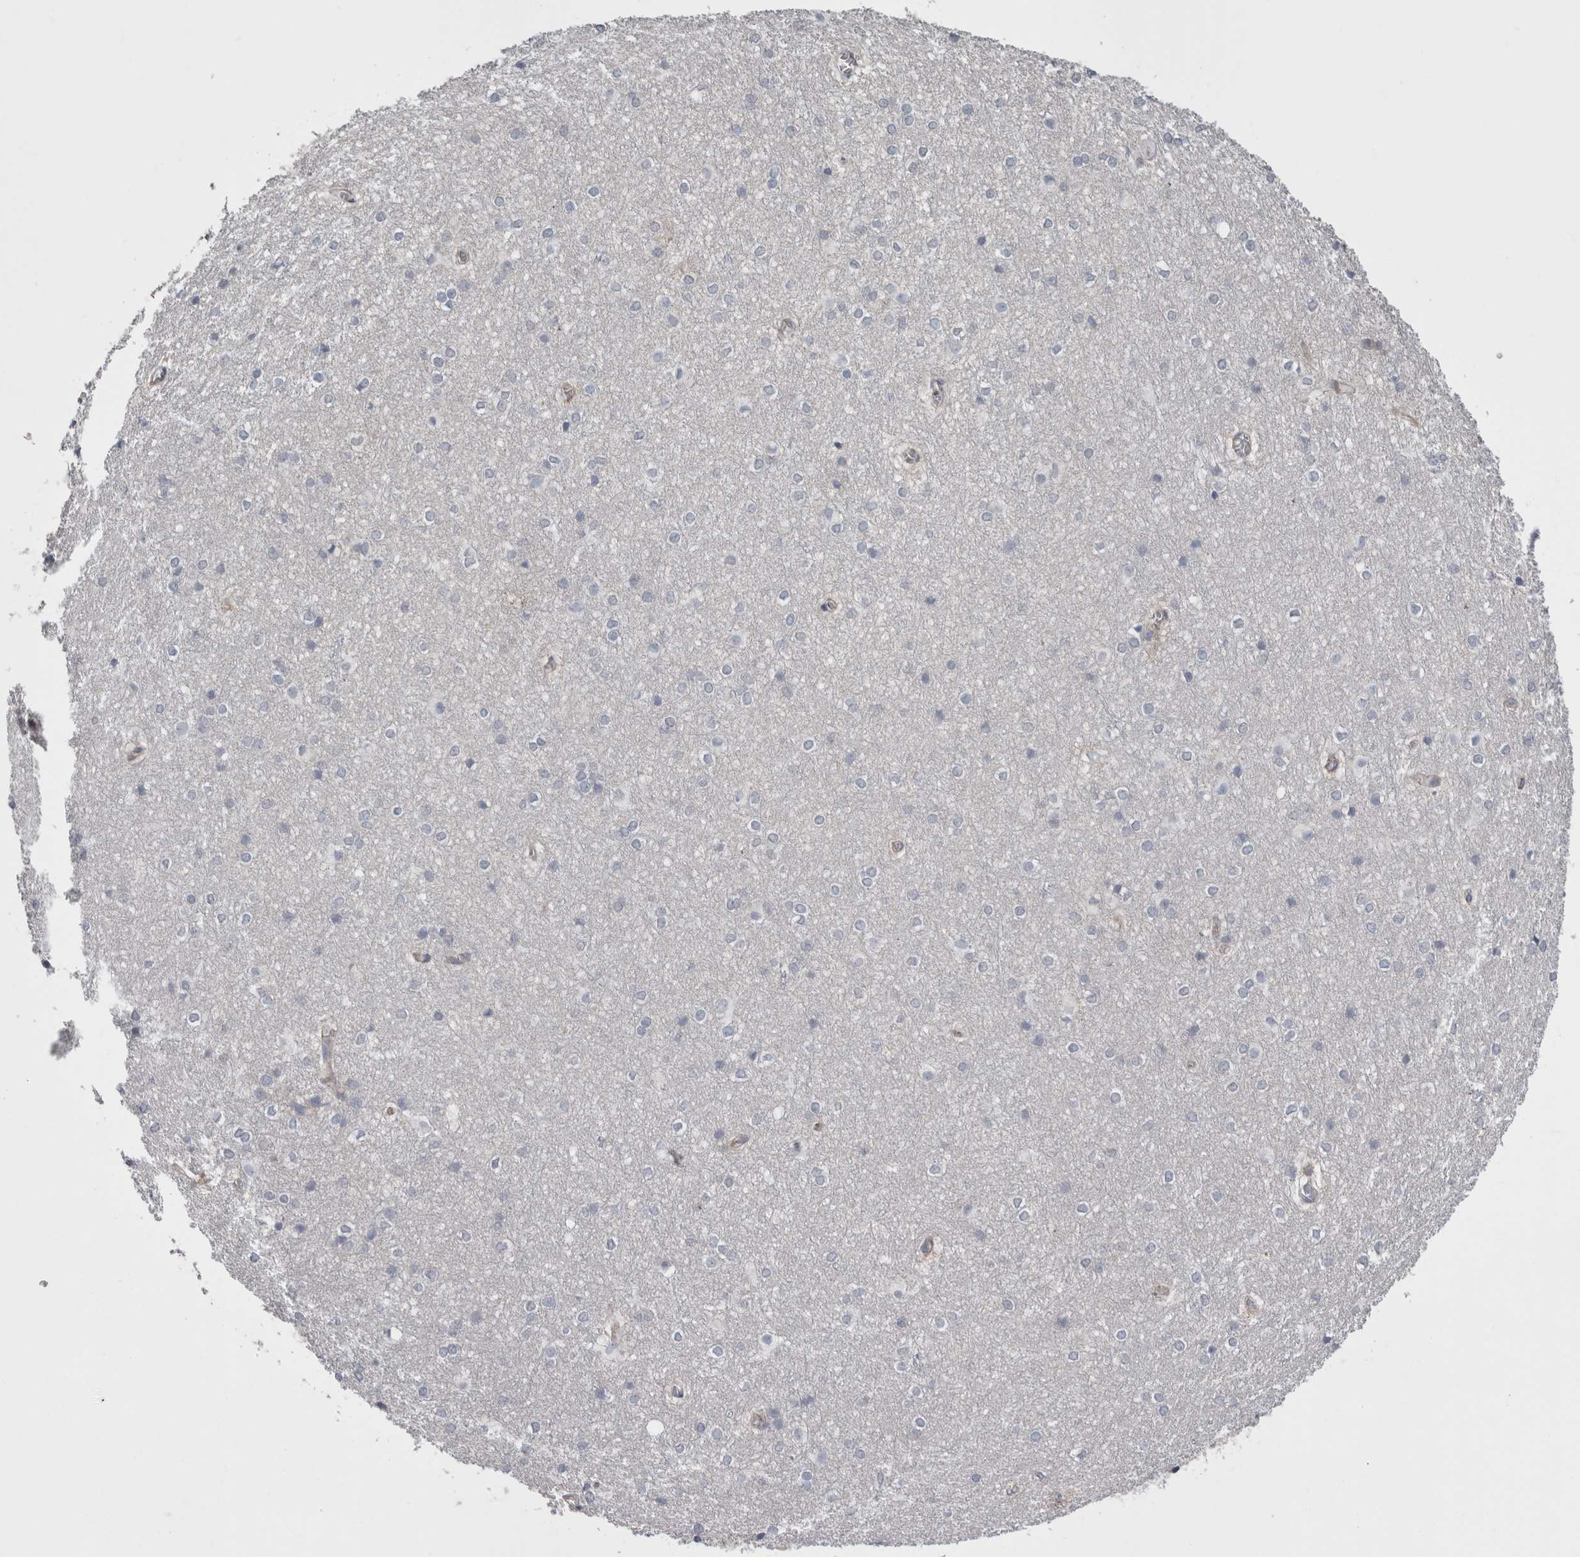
{"staining": {"intensity": "negative", "quantity": "none", "location": "none"}, "tissue": "caudate", "cell_type": "Glial cells", "image_type": "normal", "snomed": [{"axis": "morphology", "description": "Normal tissue, NOS"}, {"axis": "topography", "description": "Lateral ventricle wall"}], "caption": "Immunohistochemistry image of benign caudate: human caudate stained with DAB (3,3'-diaminobenzidine) demonstrates no significant protein staining in glial cells.", "gene": "NECTIN2", "patient": {"sex": "female", "age": 19}}